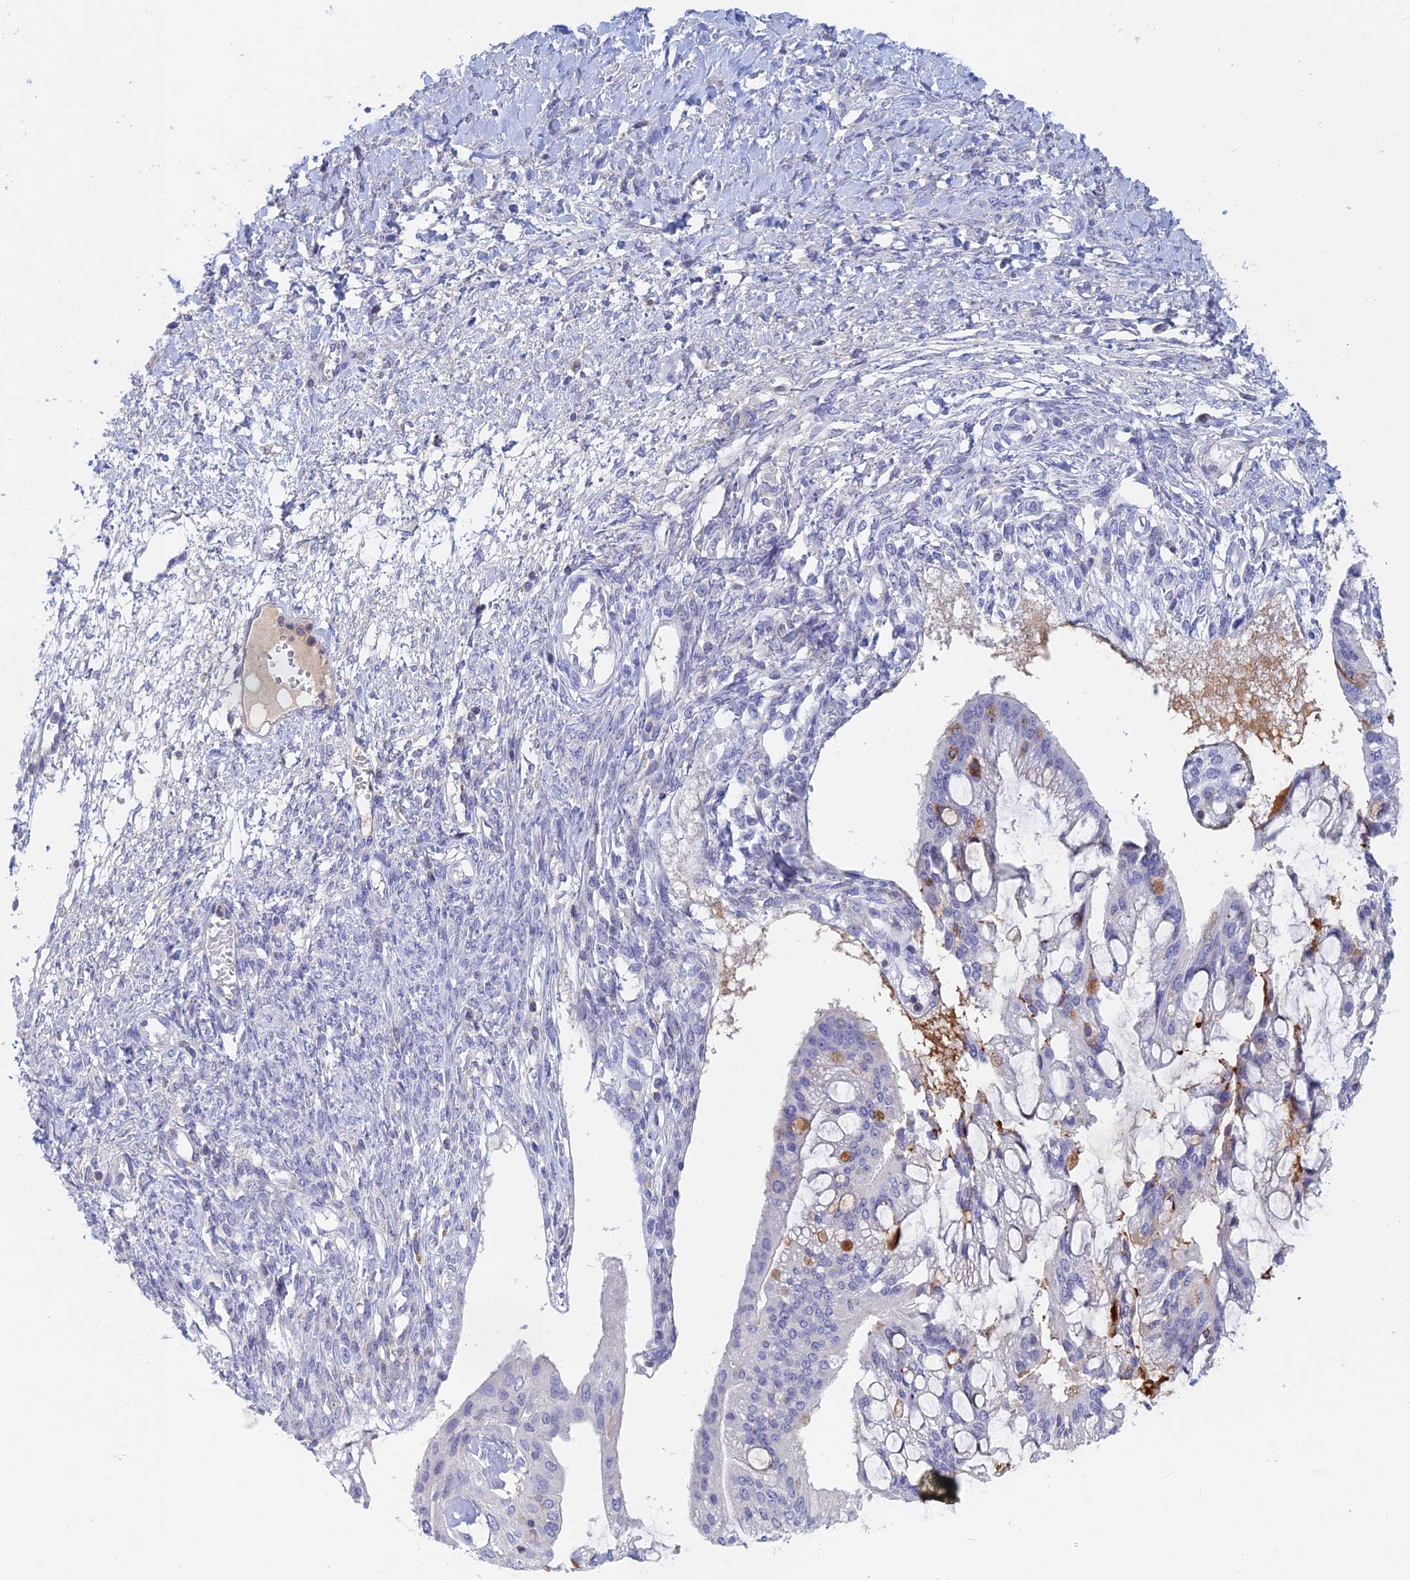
{"staining": {"intensity": "negative", "quantity": "none", "location": "none"}, "tissue": "ovarian cancer", "cell_type": "Tumor cells", "image_type": "cancer", "snomed": [{"axis": "morphology", "description": "Cystadenocarcinoma, mucinous, NOS"}, {"axis": "topography", "description": "Ovary"}], "caption": "An IHC image of ovarian cancer (mucinous cystadenocarcinoma) is shown. There is no staining in tumor cells of ovarian cancer (mucinous cystadenocarcinoma). (DAB (3,3'-diaminobenzidine) IHC visualized using brightfield microscopy, high magnification).", "gene": "ACP7", "patient": {"sex": "female", "age": 73}}